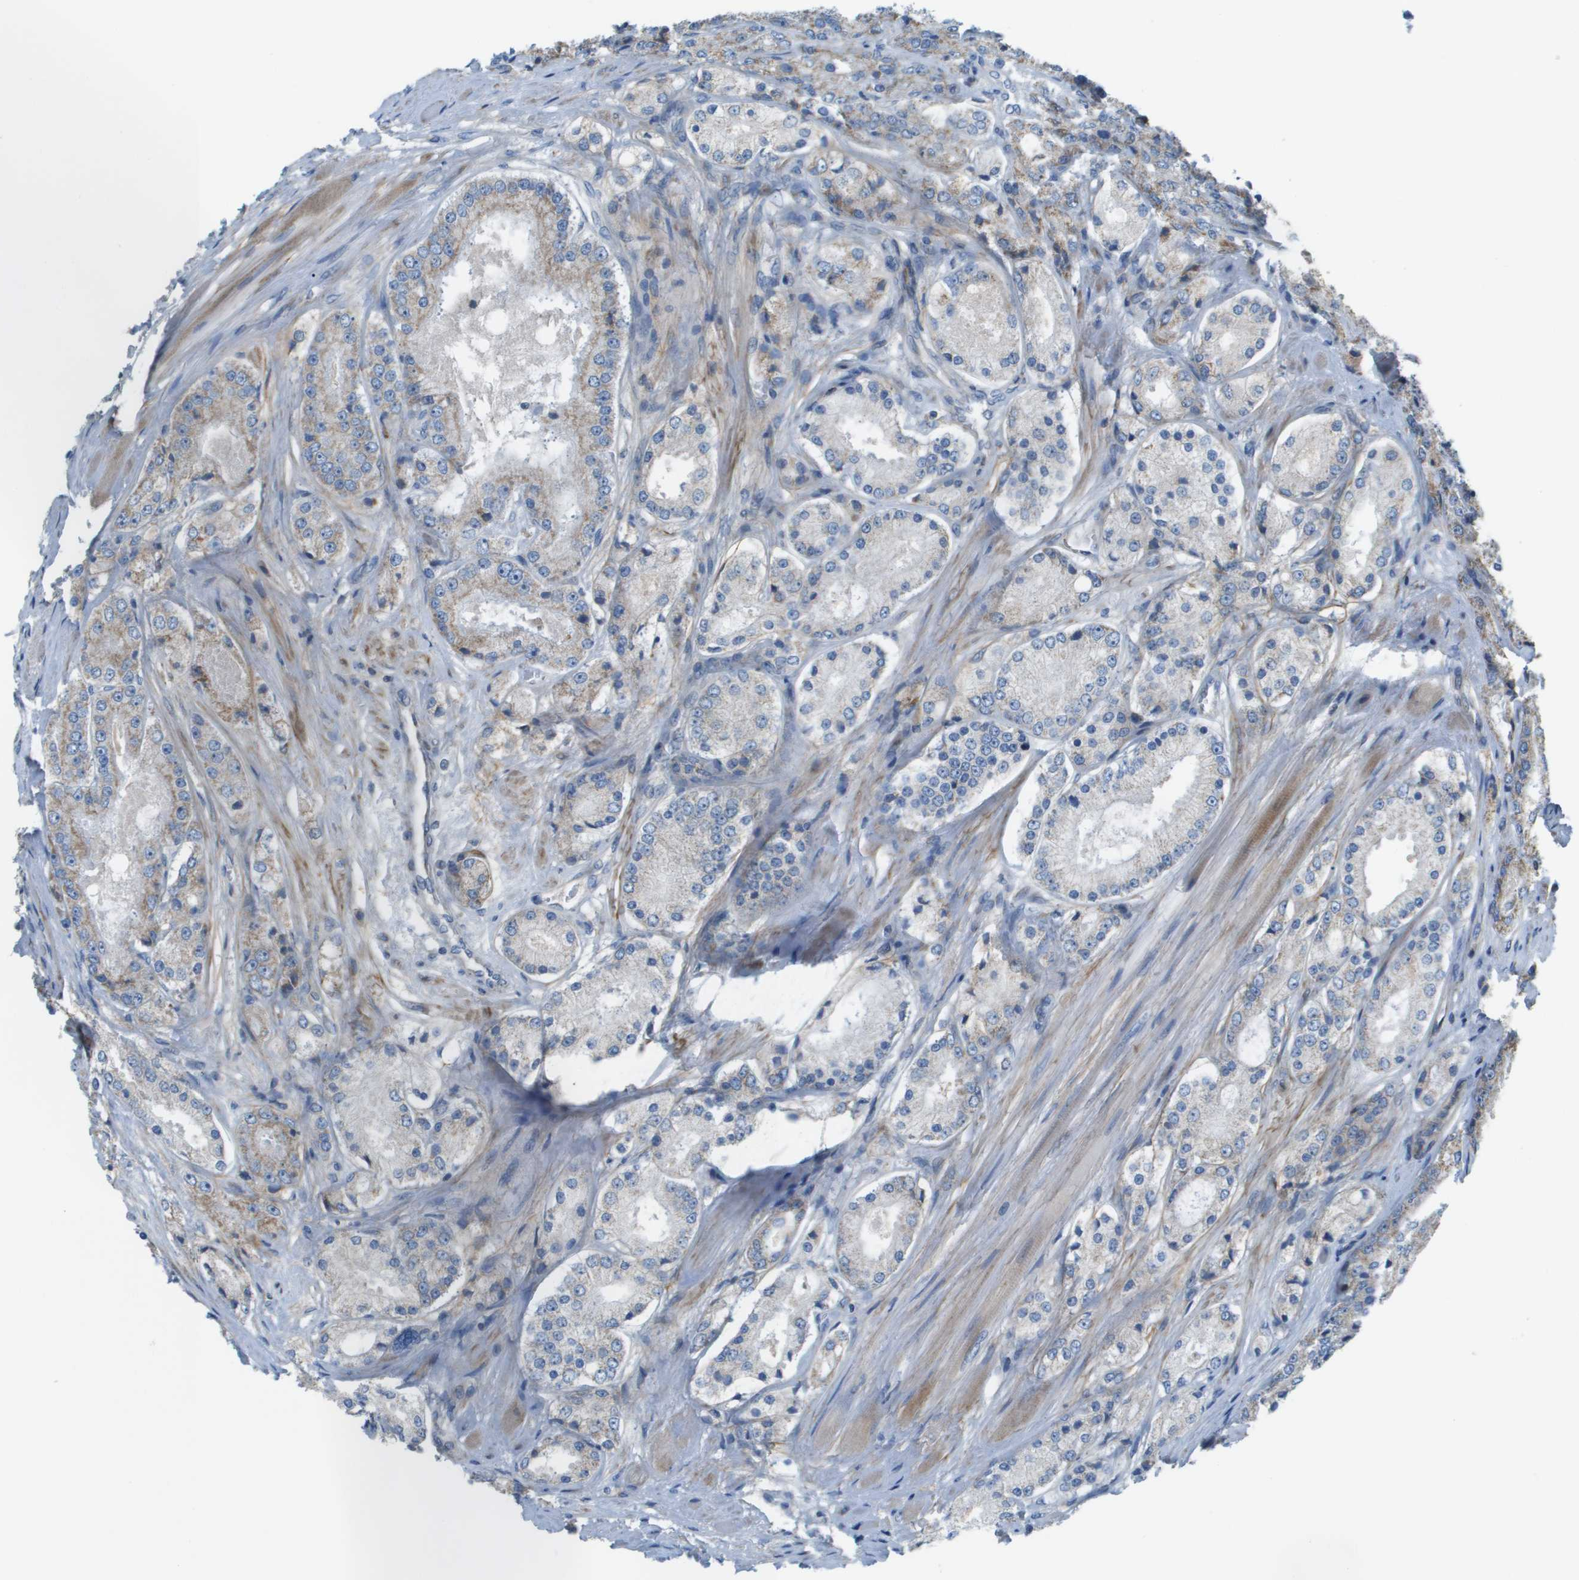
{"staining": {"intensity": "weak", "quantity": "<25%", "location": "cytoplasmic/membranous"}, "tissue": "prostate cancer", "cell_type": "Tumor cells", "image_type": "cancer", "snomed": [{"axis": "morphology", "description": "Adenocarcinoma, High grade"}, {"axis": "topography", "description": "Prostate"}], "caption": "Human prostate adenocarcinoma (high-grade) stained for a protein using immunohistochemistry (IHC) displays no positivity in tumor cells.", "gene": "GALNT6", "patient": {"sex": "male", "age": 65}}